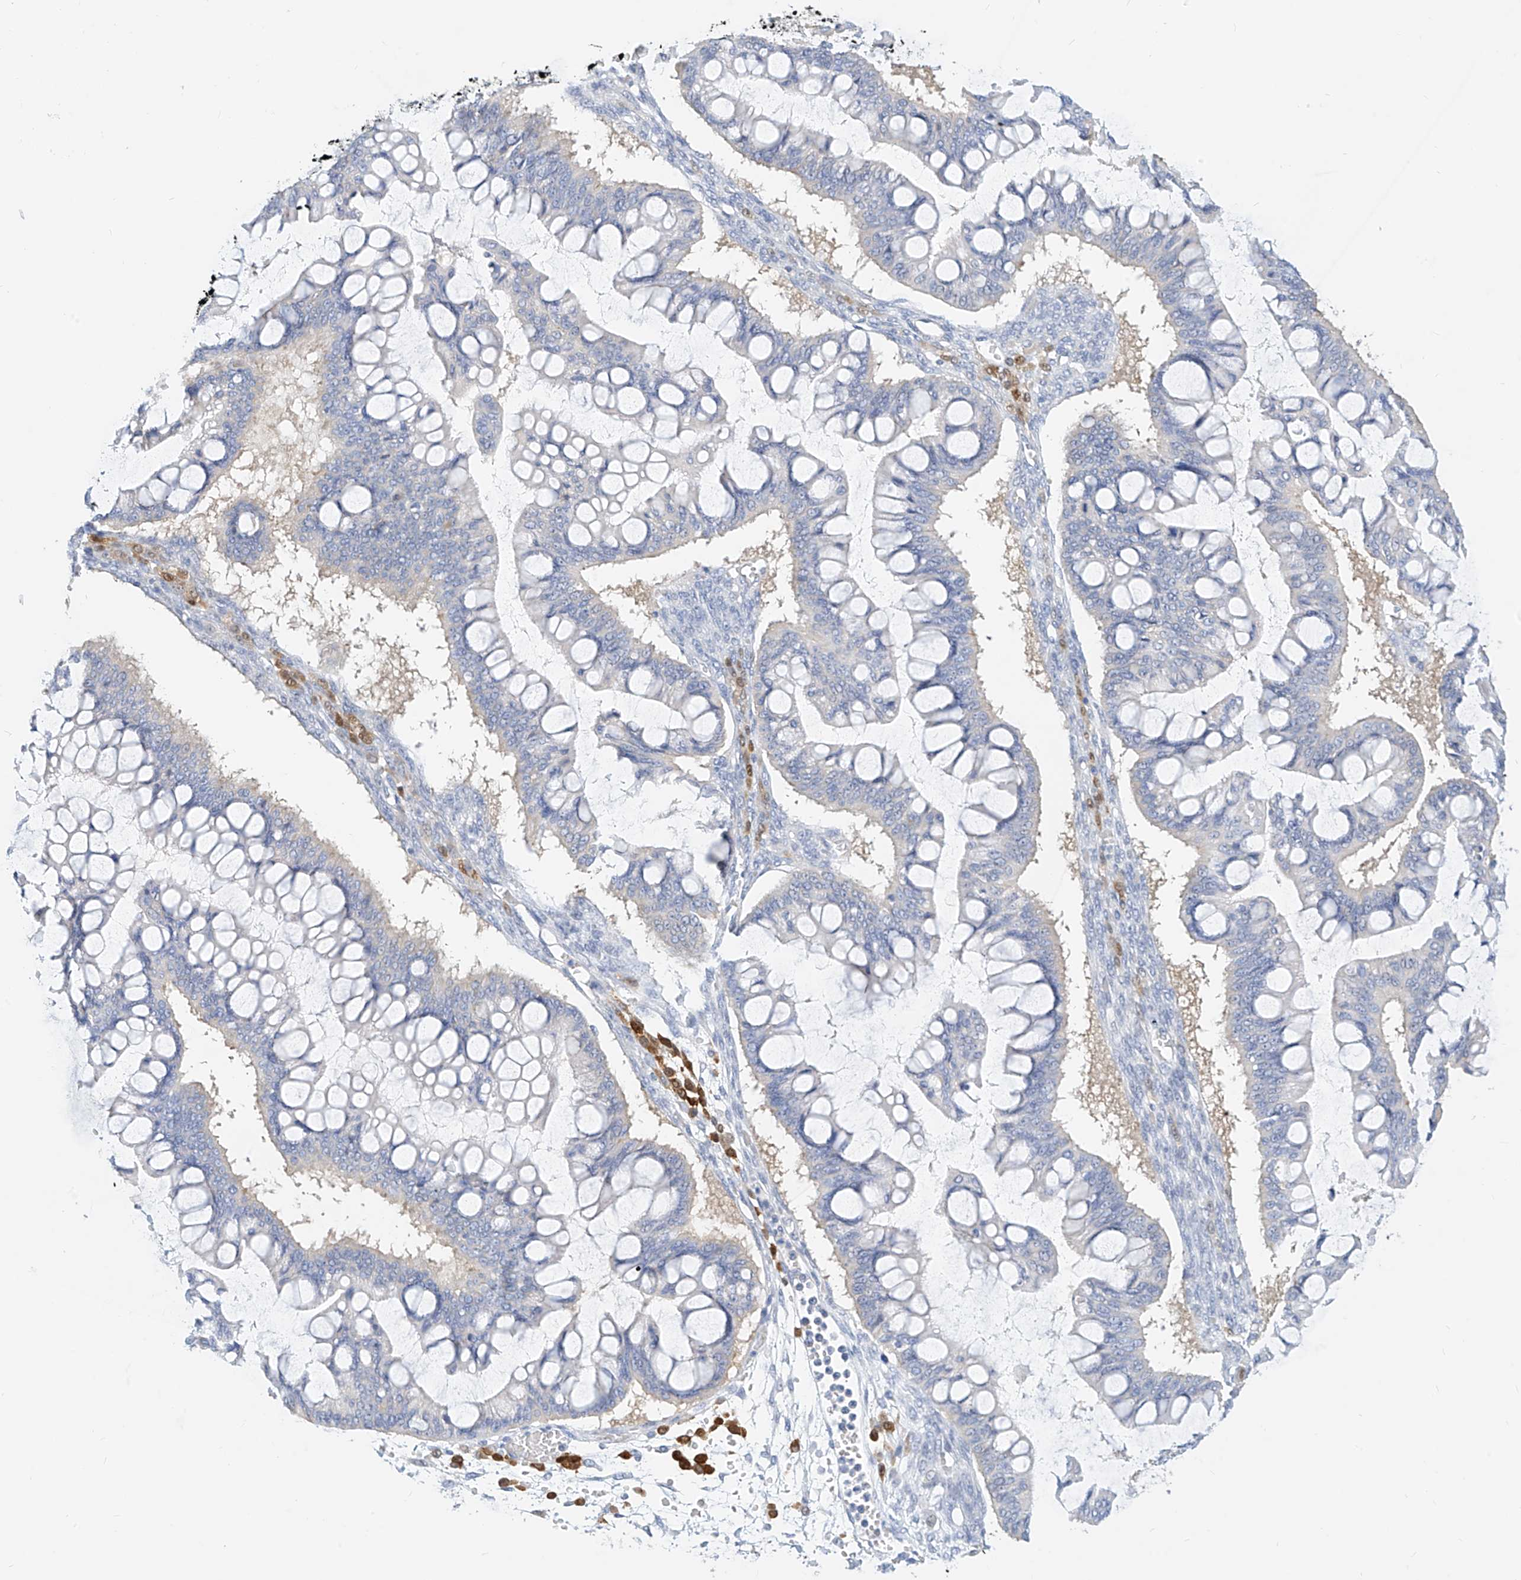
{"staining": {"intensity": "negative", "quantity": "none", "location": "none"}, "tissue": "ovarian cancer", "cell_type": "Tumor cells", "image_type": "cancer", "snomed": [{"axis": "morphology", "description": "Cystadenocarcinoma, mucinous, NOS"}, {"axis": "topography", "description": "Ovary"}], "caption": "Immunohistochemistry photomicrograph of neoplastic tissue: human ovarian mucinous cystadenocarcinoma stained with DAB reveals no significant protein staining in tumor cells.", "gene": "ZZEF1", "patient": {"sex": "female", "age": 73}}